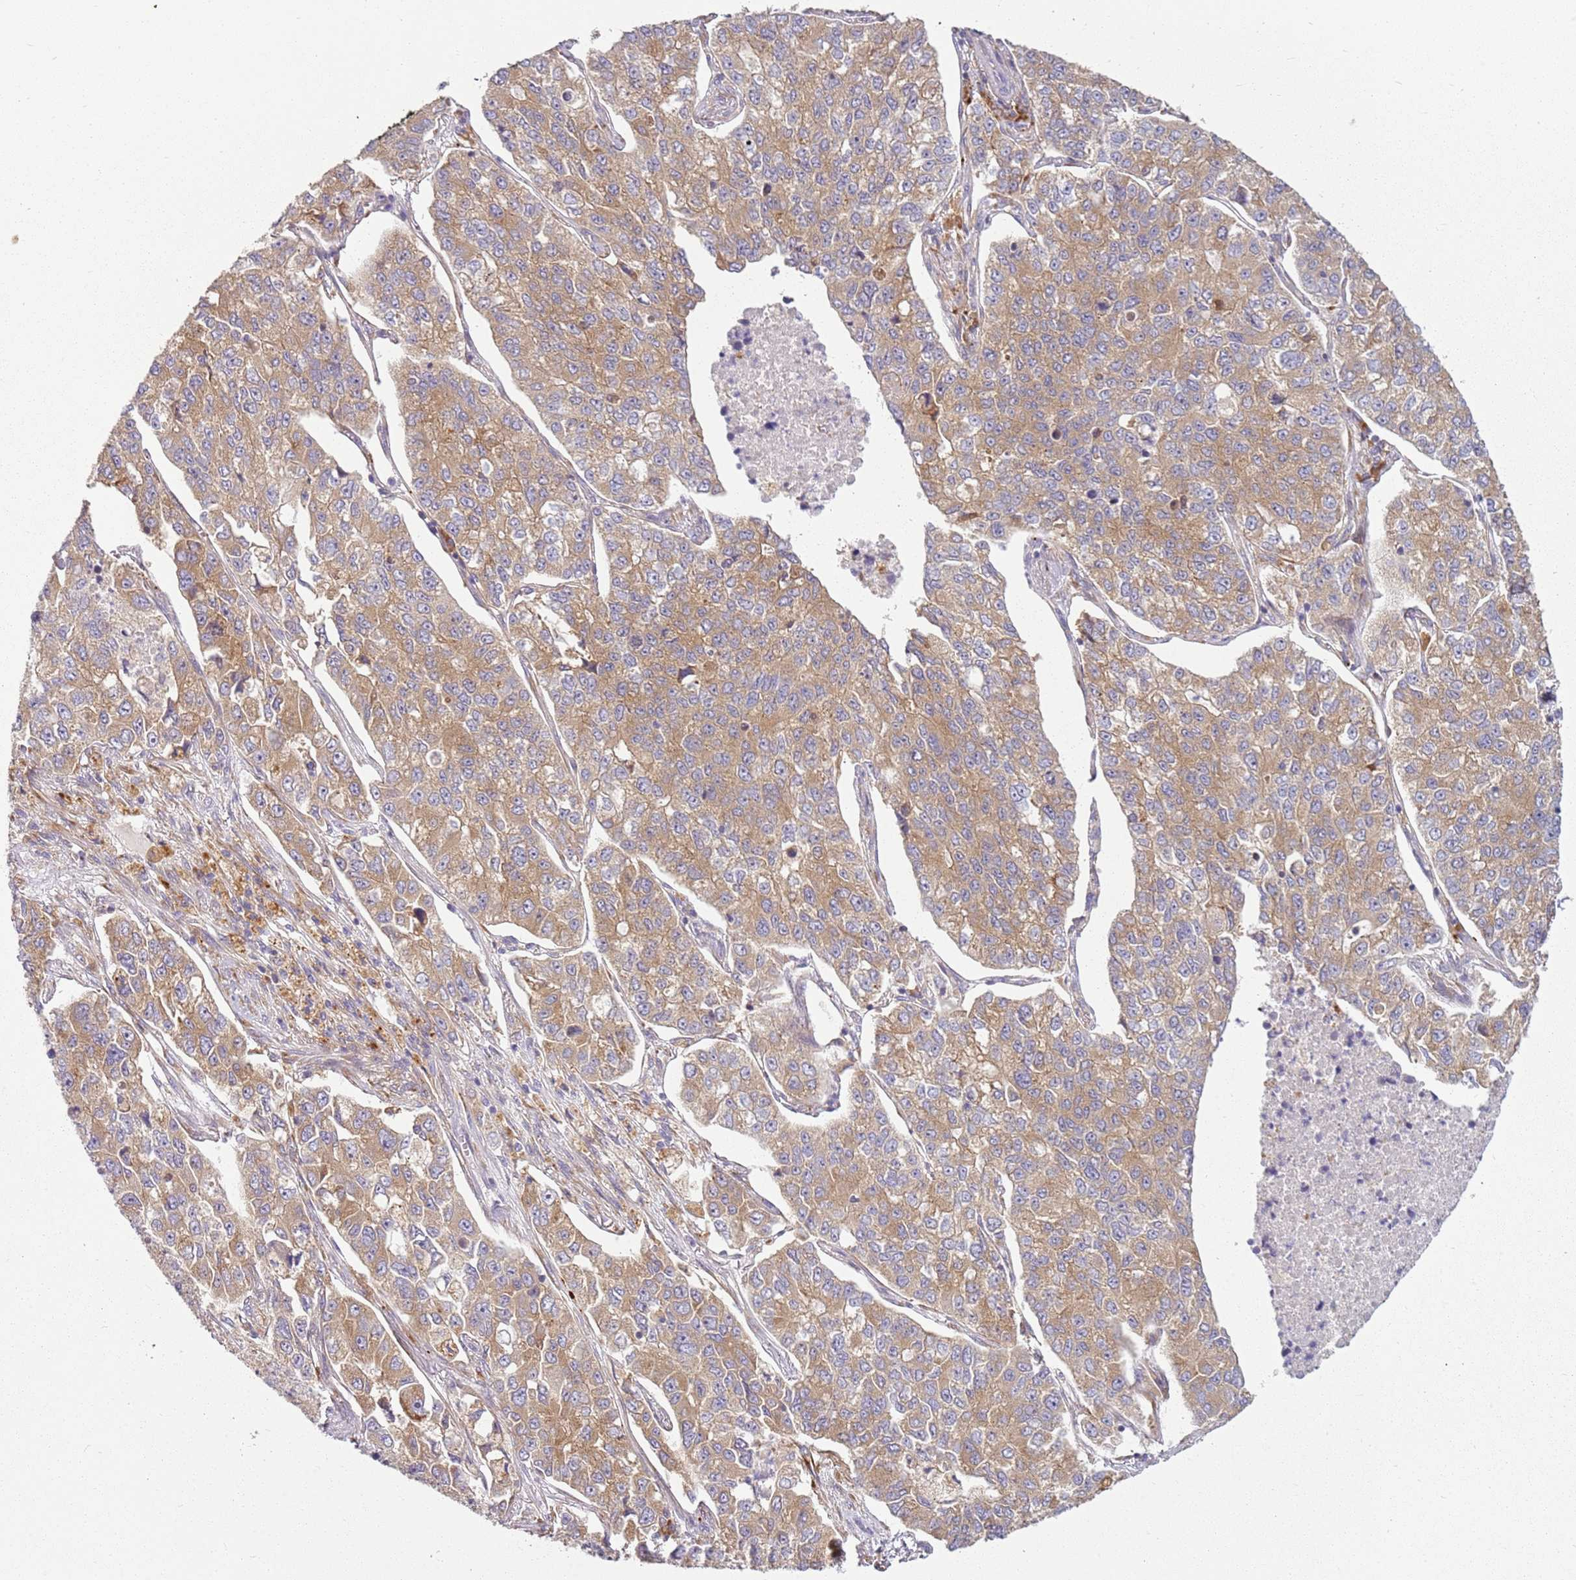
{"staining": {"intensity": "moderate", "quantity": ">75%", "location": "cytoplasmic/membranous"}, "tissue": "lung cancer", "cell_type": "Tumor cells", "image_type": "cancer", "snomed": [{"axis": "morphology", "description": "Adenocarcinoma, NOS"}, {"axis": "topography", "description": "Lung"}], "caption": "The immunohistochemical stain labels moderate cytoplasmic/membranous staining in tumor cells of lung adenocarcinoma tissue.", "gene": "RPS28", "patient": {"sex": "male", "age": 49}}